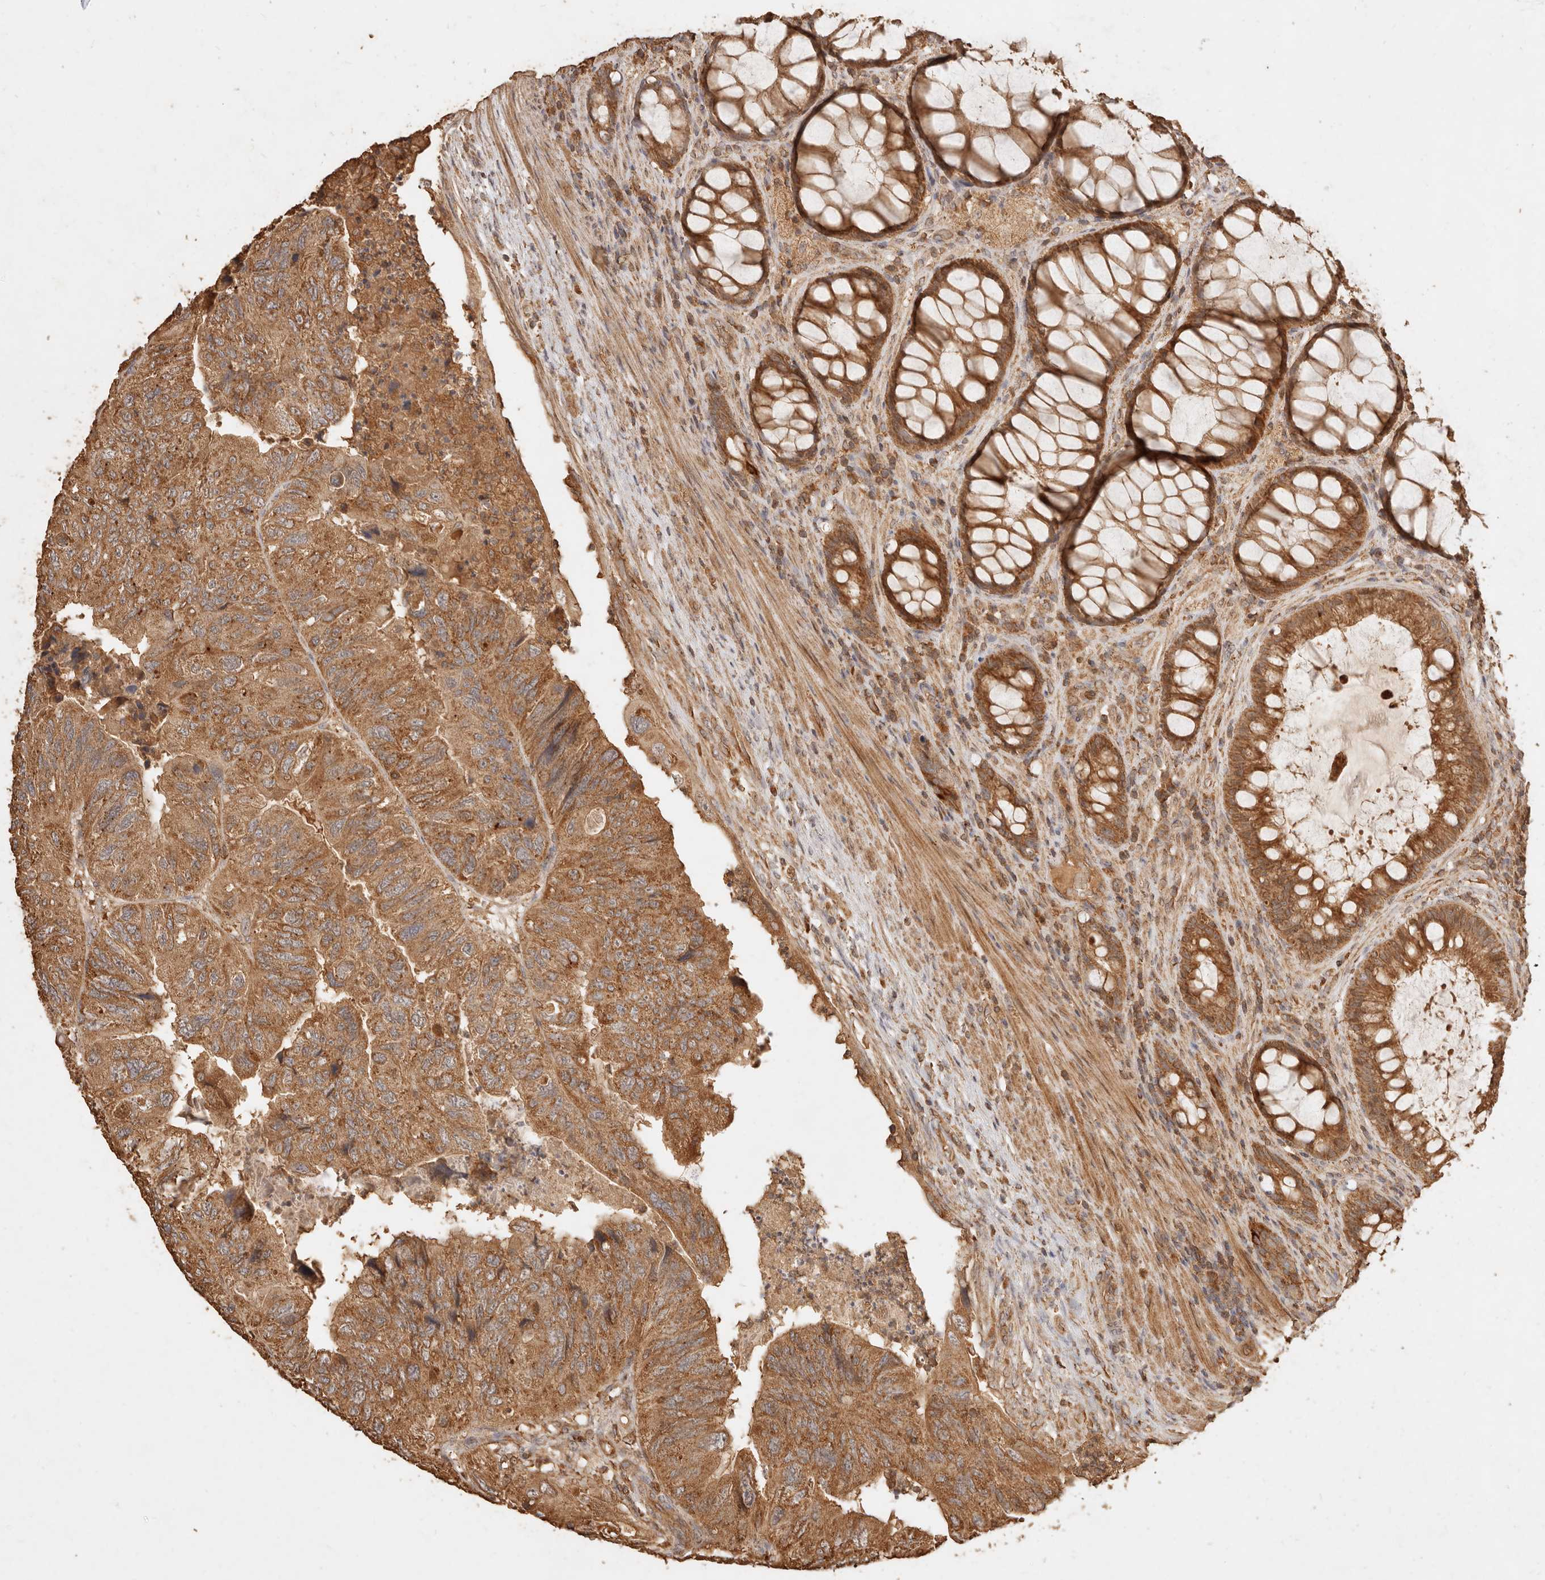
{"staining": {"intensity": "moderate", "quantity": ">75%", "location": "cytoplasmic/membranous"}, "tissue": "colorectal cancer", "cell_type": "Tumor cells", "image_type": "cancer", "snomed": [{"axis": "morphology", "description": "Adenocarcinoma, NOS"}, {"axis": "topography", "description": "Rectum"}], "caption": "Immunohistochemistry (IHC) image of neoplastic tissue: colorectal adenocarcinoma stained using immunohistochemistry (IHC) exhibits medium levels of moderate protein expression localized specifically in the cytoplasmic/membranous of tumor cells, appearing as a cytoplasmic/membranous brown color.", "gene": "FAM180B", "patient": {"sex": "male", "age": 63}}